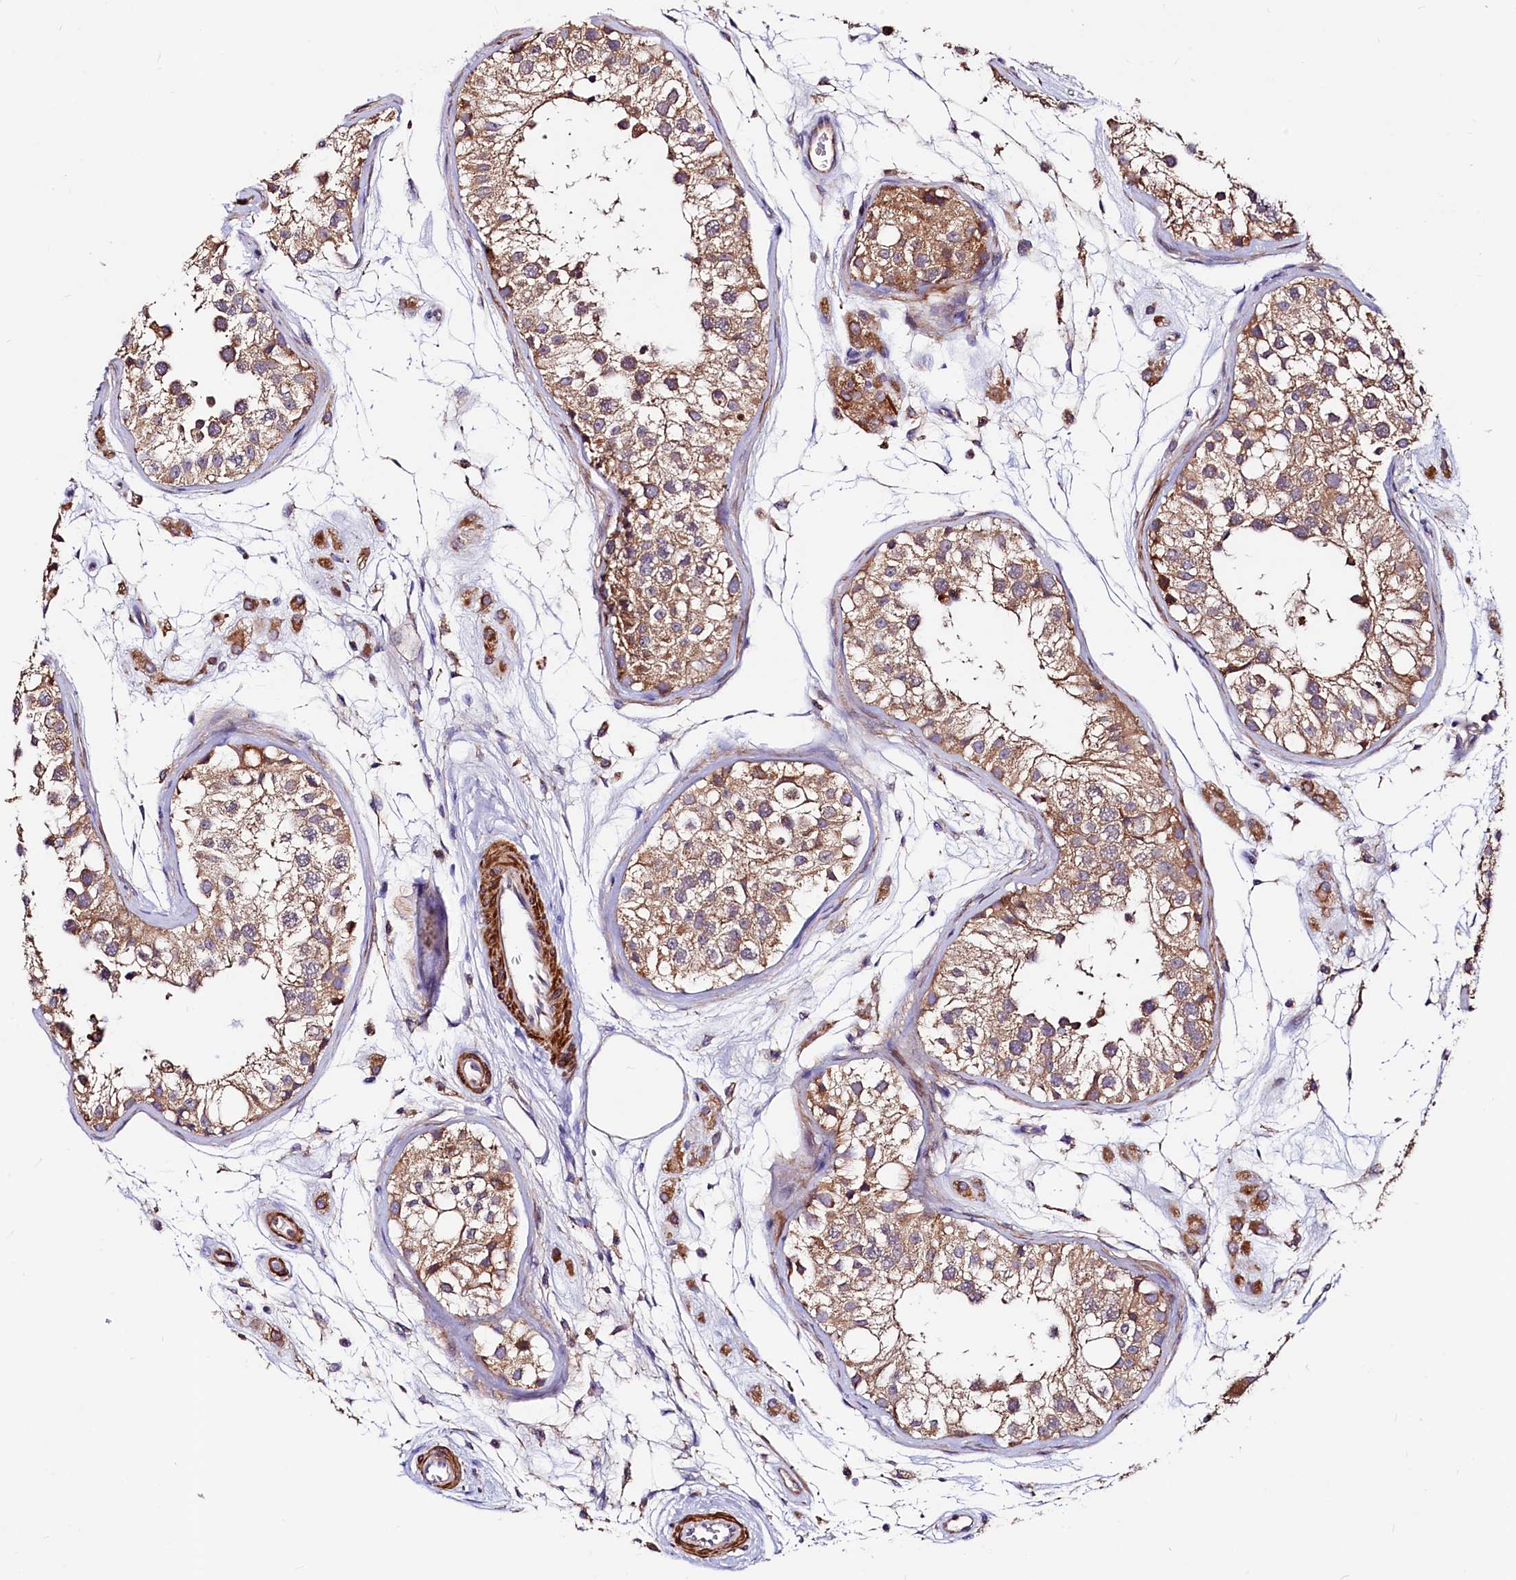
{"staining": {"intensity": "moderate", "quantity": ">75%", "location": "cytoplasmic/membranous"}, "tissue": "testis", "cell_type": "Cells in seminiferous ducts", "image_type": "normal", "snomed": [{"axis": "morphology", "description": "Normal tissue, NOS"}, {"axis": "morphology", "description": "Adenocarcinoma, metastatic, NOS"}, {"axis": "topography", "description": "Testis"}], "caption": "Immunohistochemistry (IHC) micrograph of unremarkable testis: human testis stained using IHC displays medium levels of moderate protein expression localized specifically in the cytoplasmic/membranous of cells in seminiferous ducts, appearing as a cytoplasmic/membranous brown color.", "gene": "CIAO3", "patient": {"sex": "male", "age": 26}}